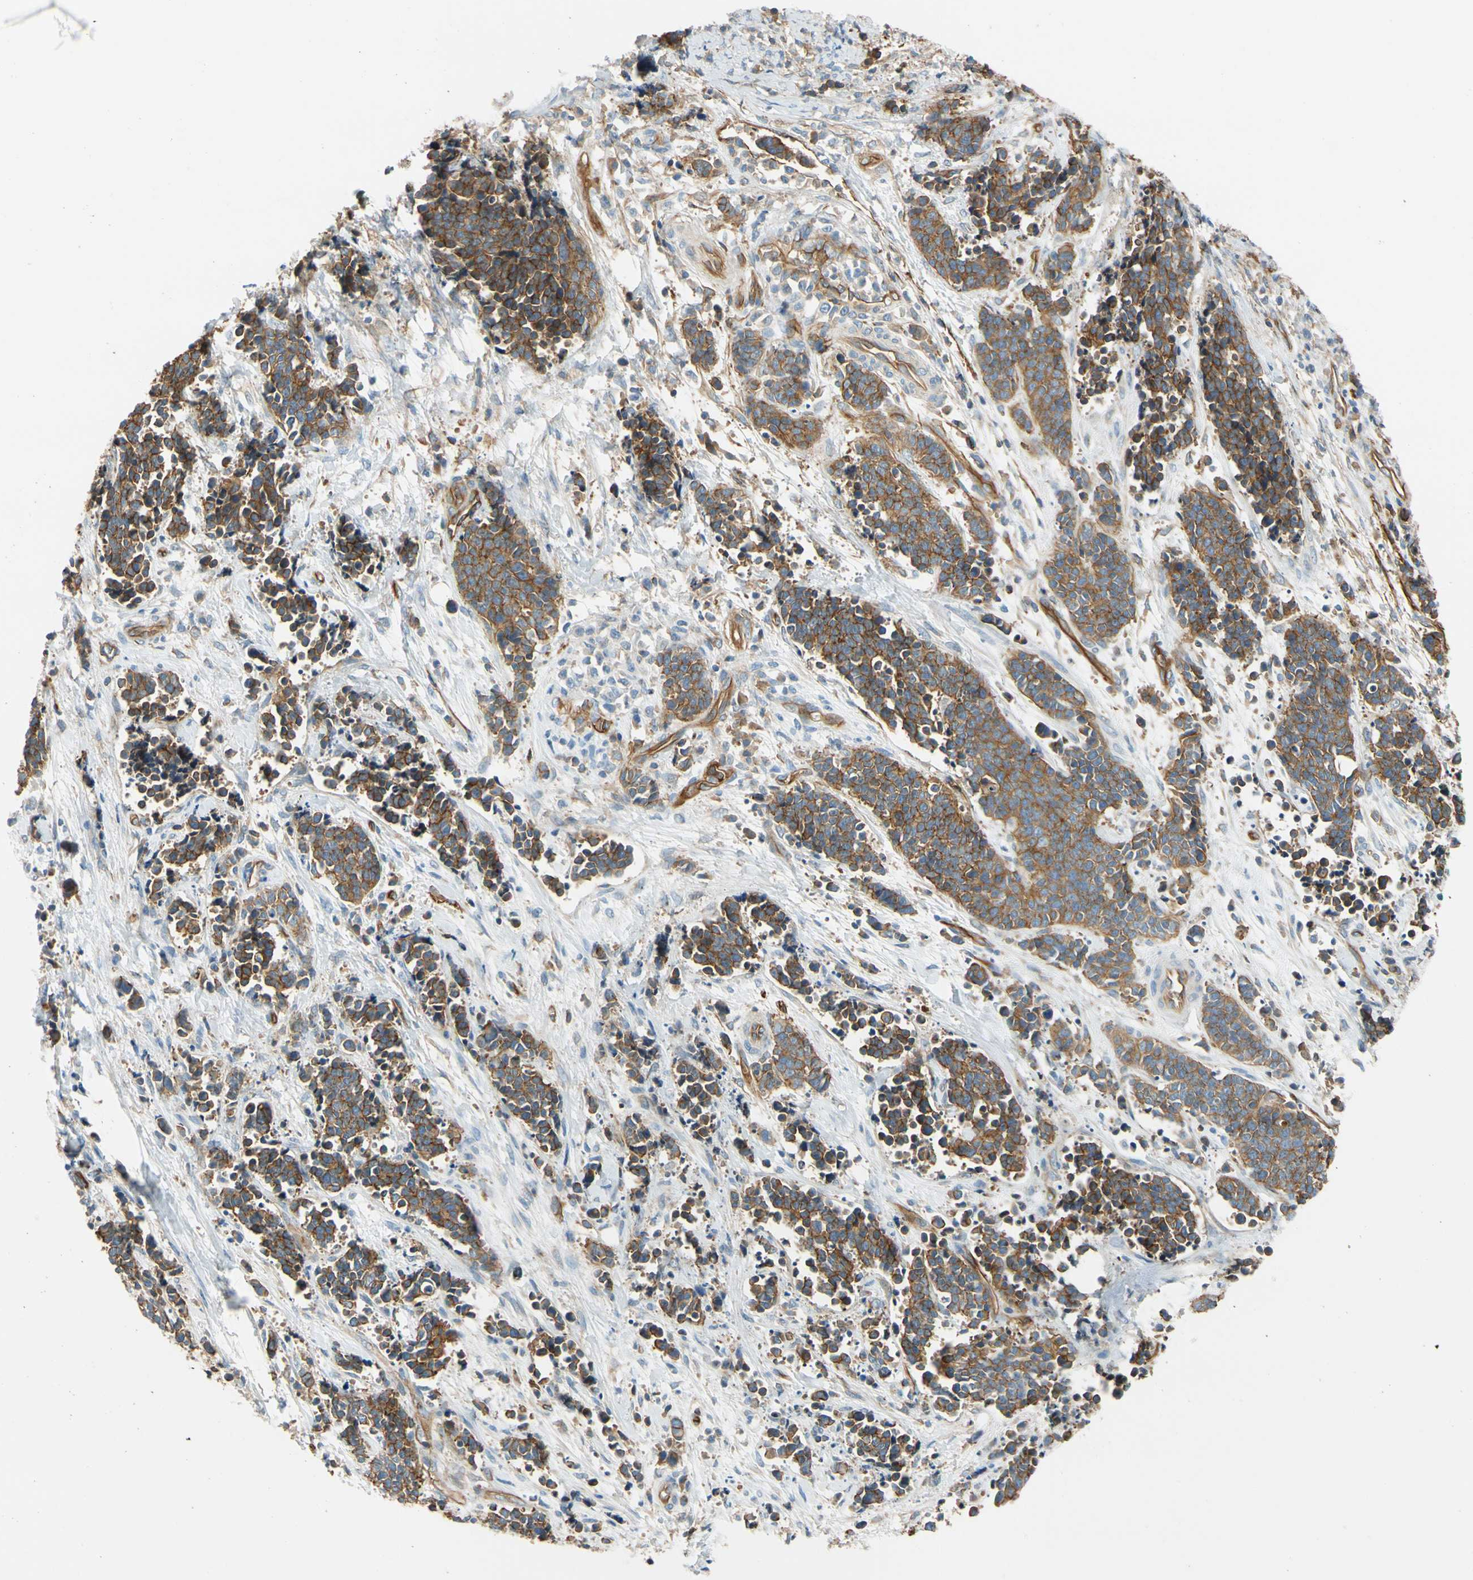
{"staining": {"intensity": "moderate", "quantity": ">75%", "location": "cytoplasmic/membranous"}, "tissue": "cervical cancer", "cell_type": "Tumor cells", "image_type": "cancer", "snomed": [{"axis": "morphology", "description": "Squamous cell carcinoma, NOS"}, {"axis": "topography", "description": "Cervix"}], "caption": "An image of cervical cancer stained for a protein exhibits moderate cytoplasmic/membranous brown staining in tumor cells.", "gene": "SPTAN1", "patient": {"sex": "female", "age": 35}}